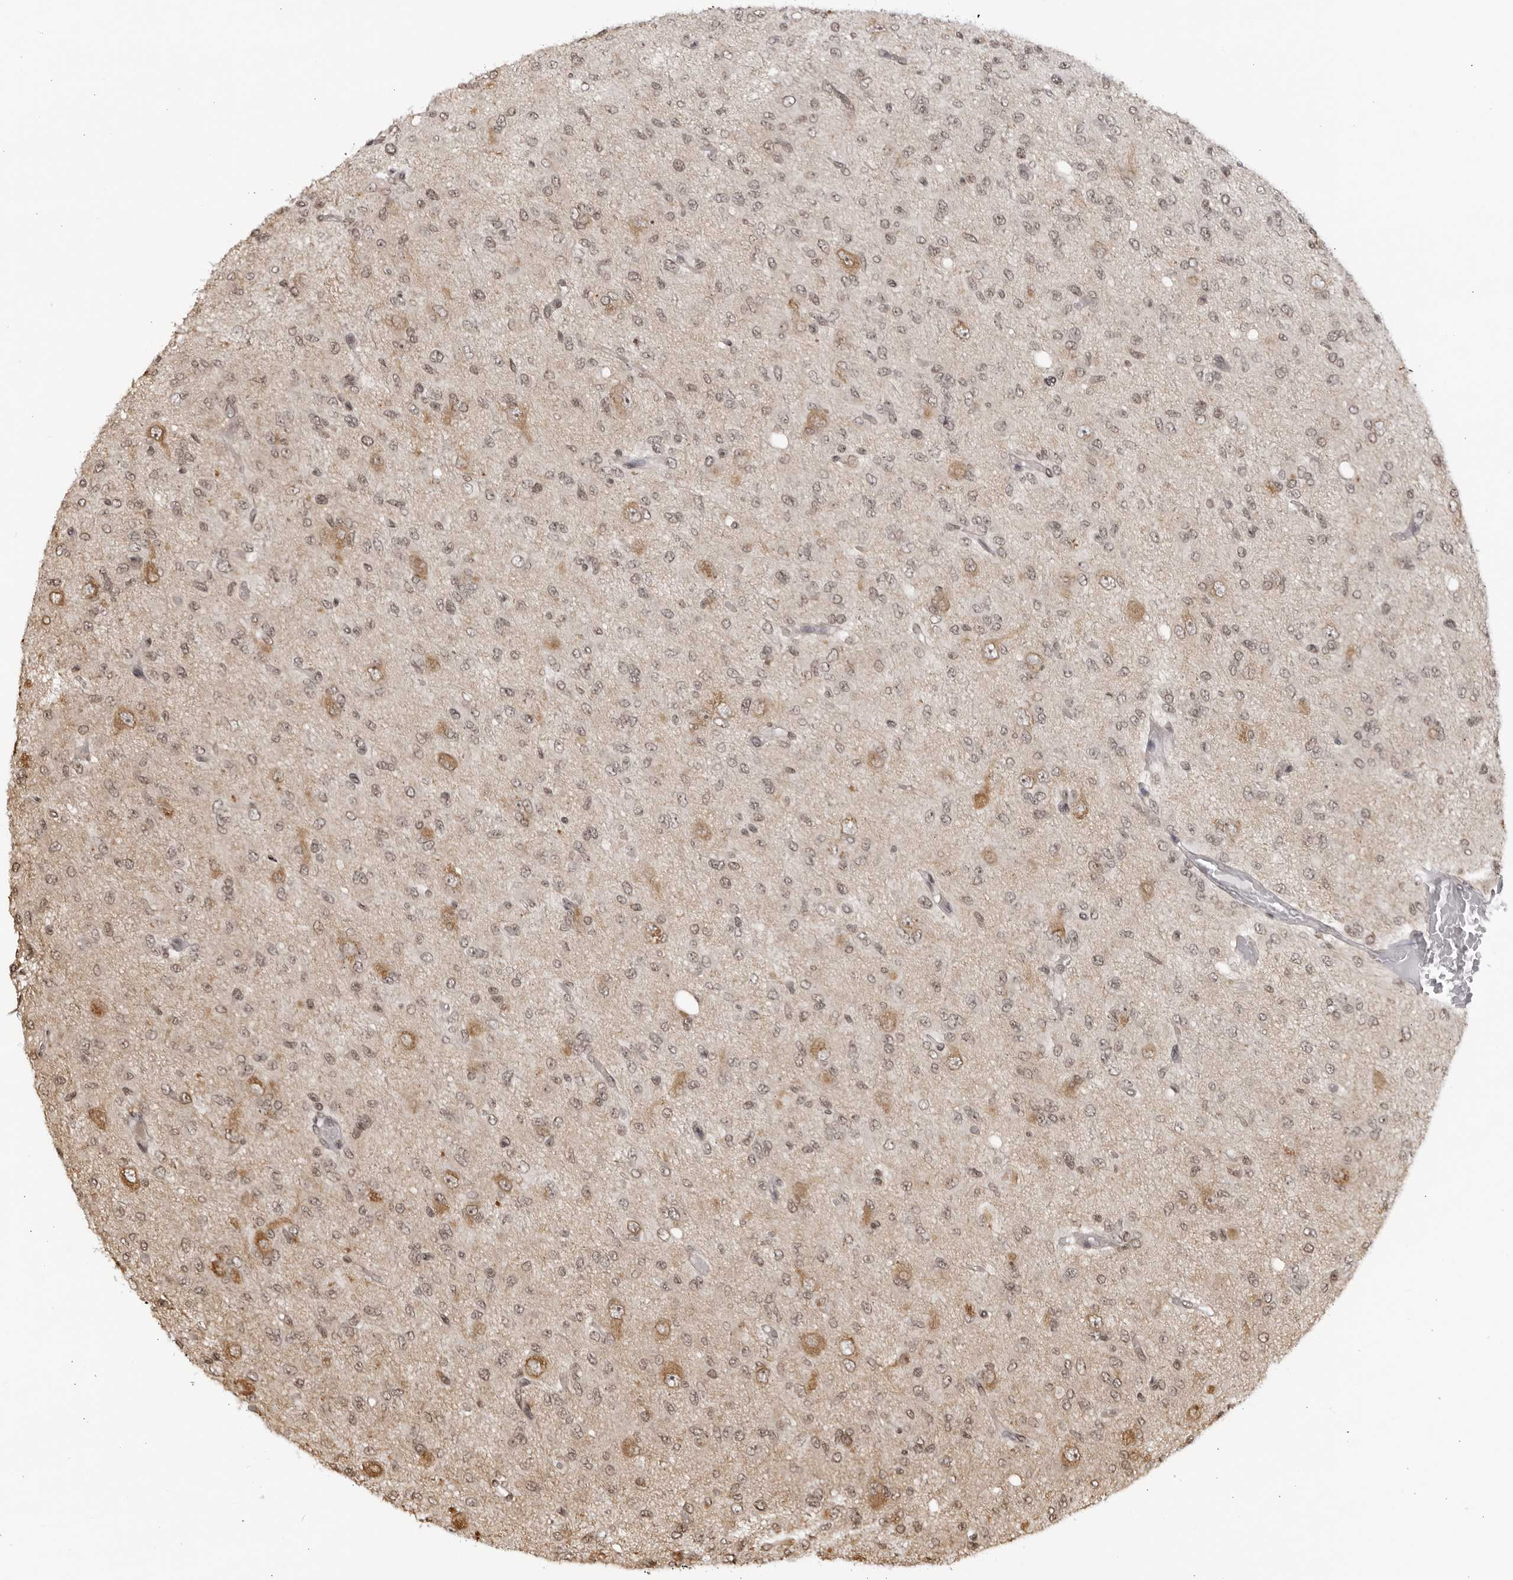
{"staining": {"intensity": "moderate", "quantity": ">75%", "location": "nuclear"}, "tissue": "glioma", "cell_type": "Tumor cells", "image_type": "cancer", "snomed": [{"axis": "morphology", "description": "Glioma, malignant, High grade"}, {"axis": "topography", "description": "Brain"}], "caption": "The image reveals immunohistochemical staining of malignant high-grade glioma. There is moderate nuclear positivity is appreciated in about >75% of tumor cells.", "gene": "RASGEF1C", "patient": {"sex": "female", "age": 59}}